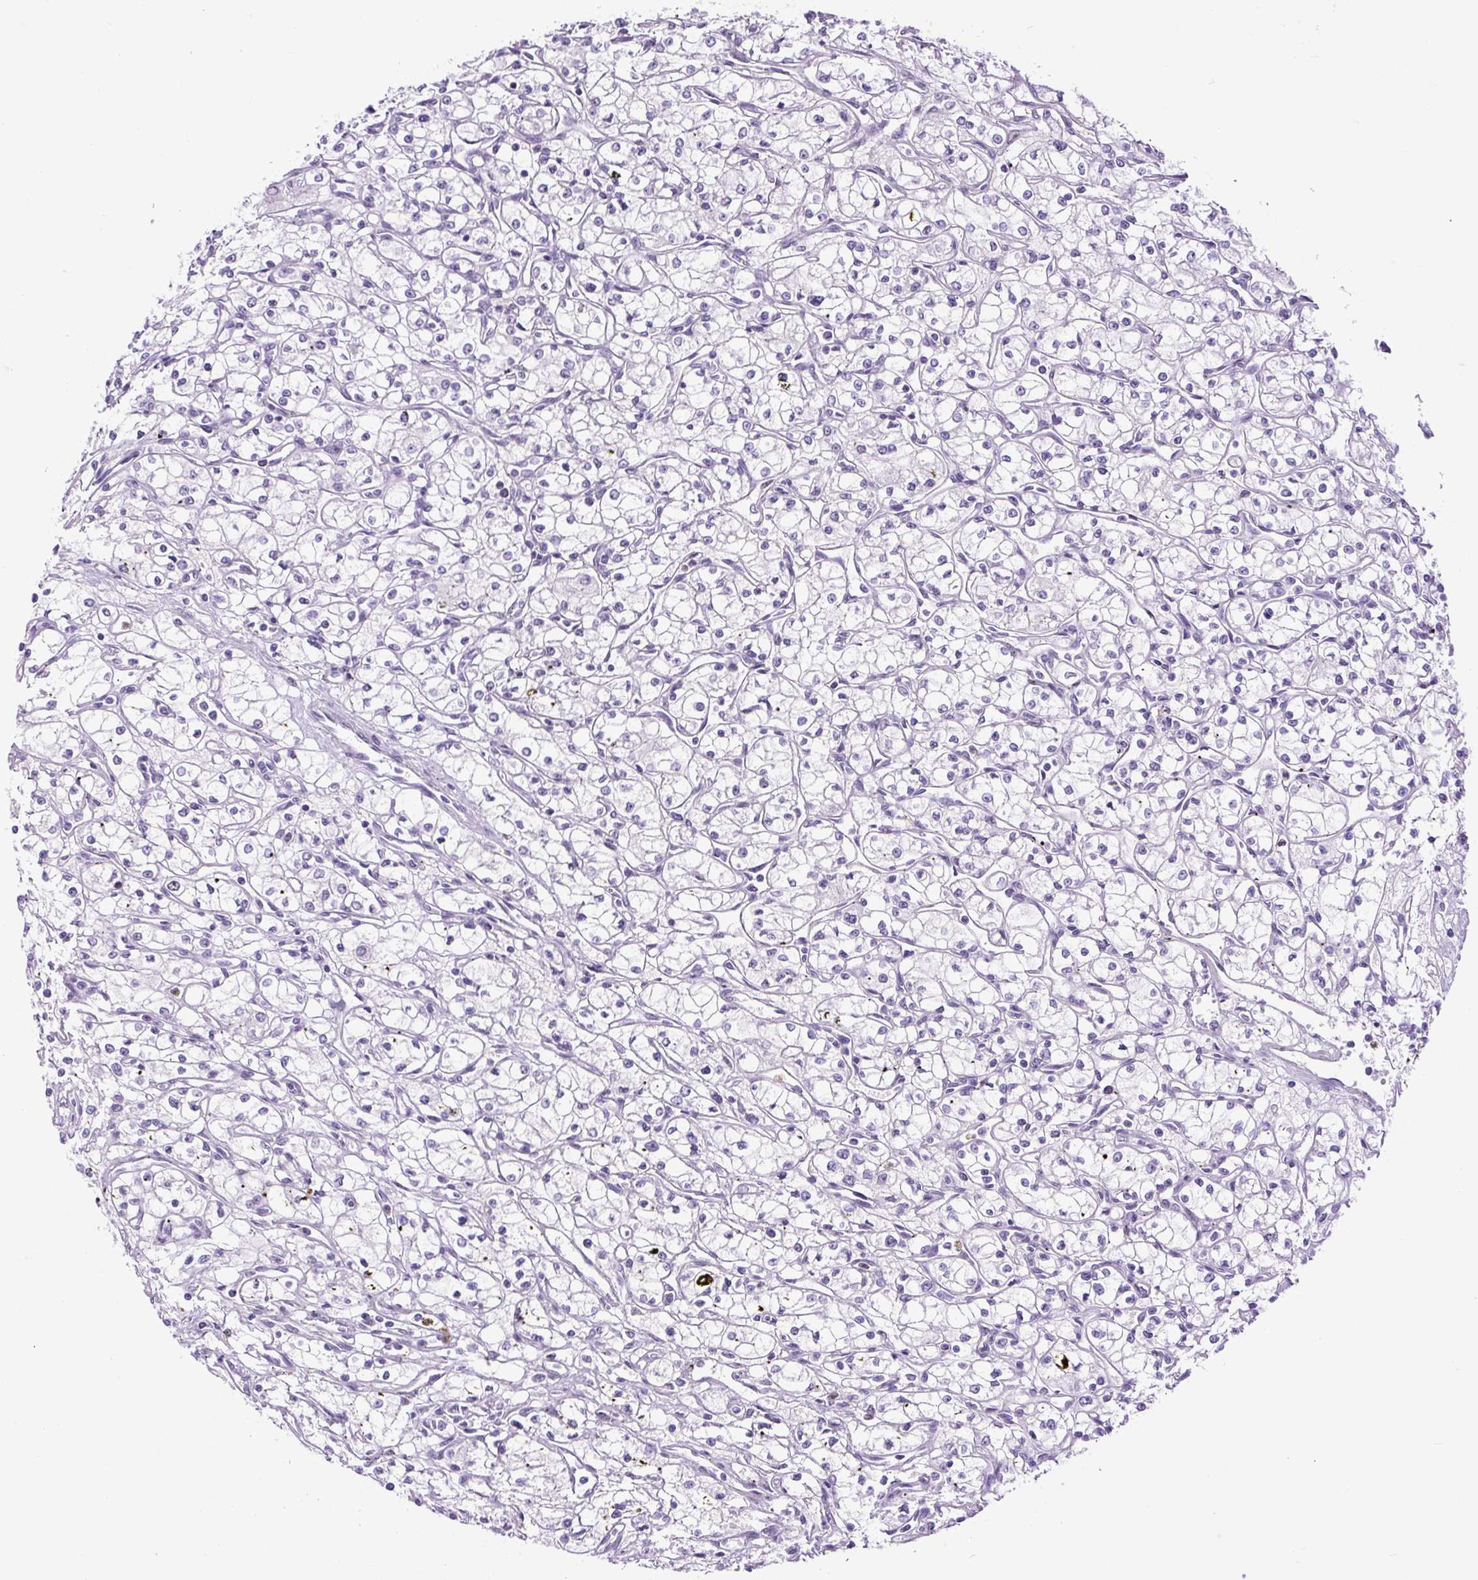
{"staining": {"intensity": "negative", "quantity": "none", "location": "none"}, "tissue": "renal cancer", "cell_type": "Tumor cells", "image_type": "cancer", "snomed": [{"axis": "morphology", "description": "Adenocarcinoma, NOS"}, {"axis": "topography", "description": "Kidney"}], "caption": "A high-resolution micrograph shows IHC staining of renal adenocarcinoma, which demonstrates no significant staining in tumor cells.", "gene": "RACGAP1", "patient": {"sex": "male", "age": 59}}